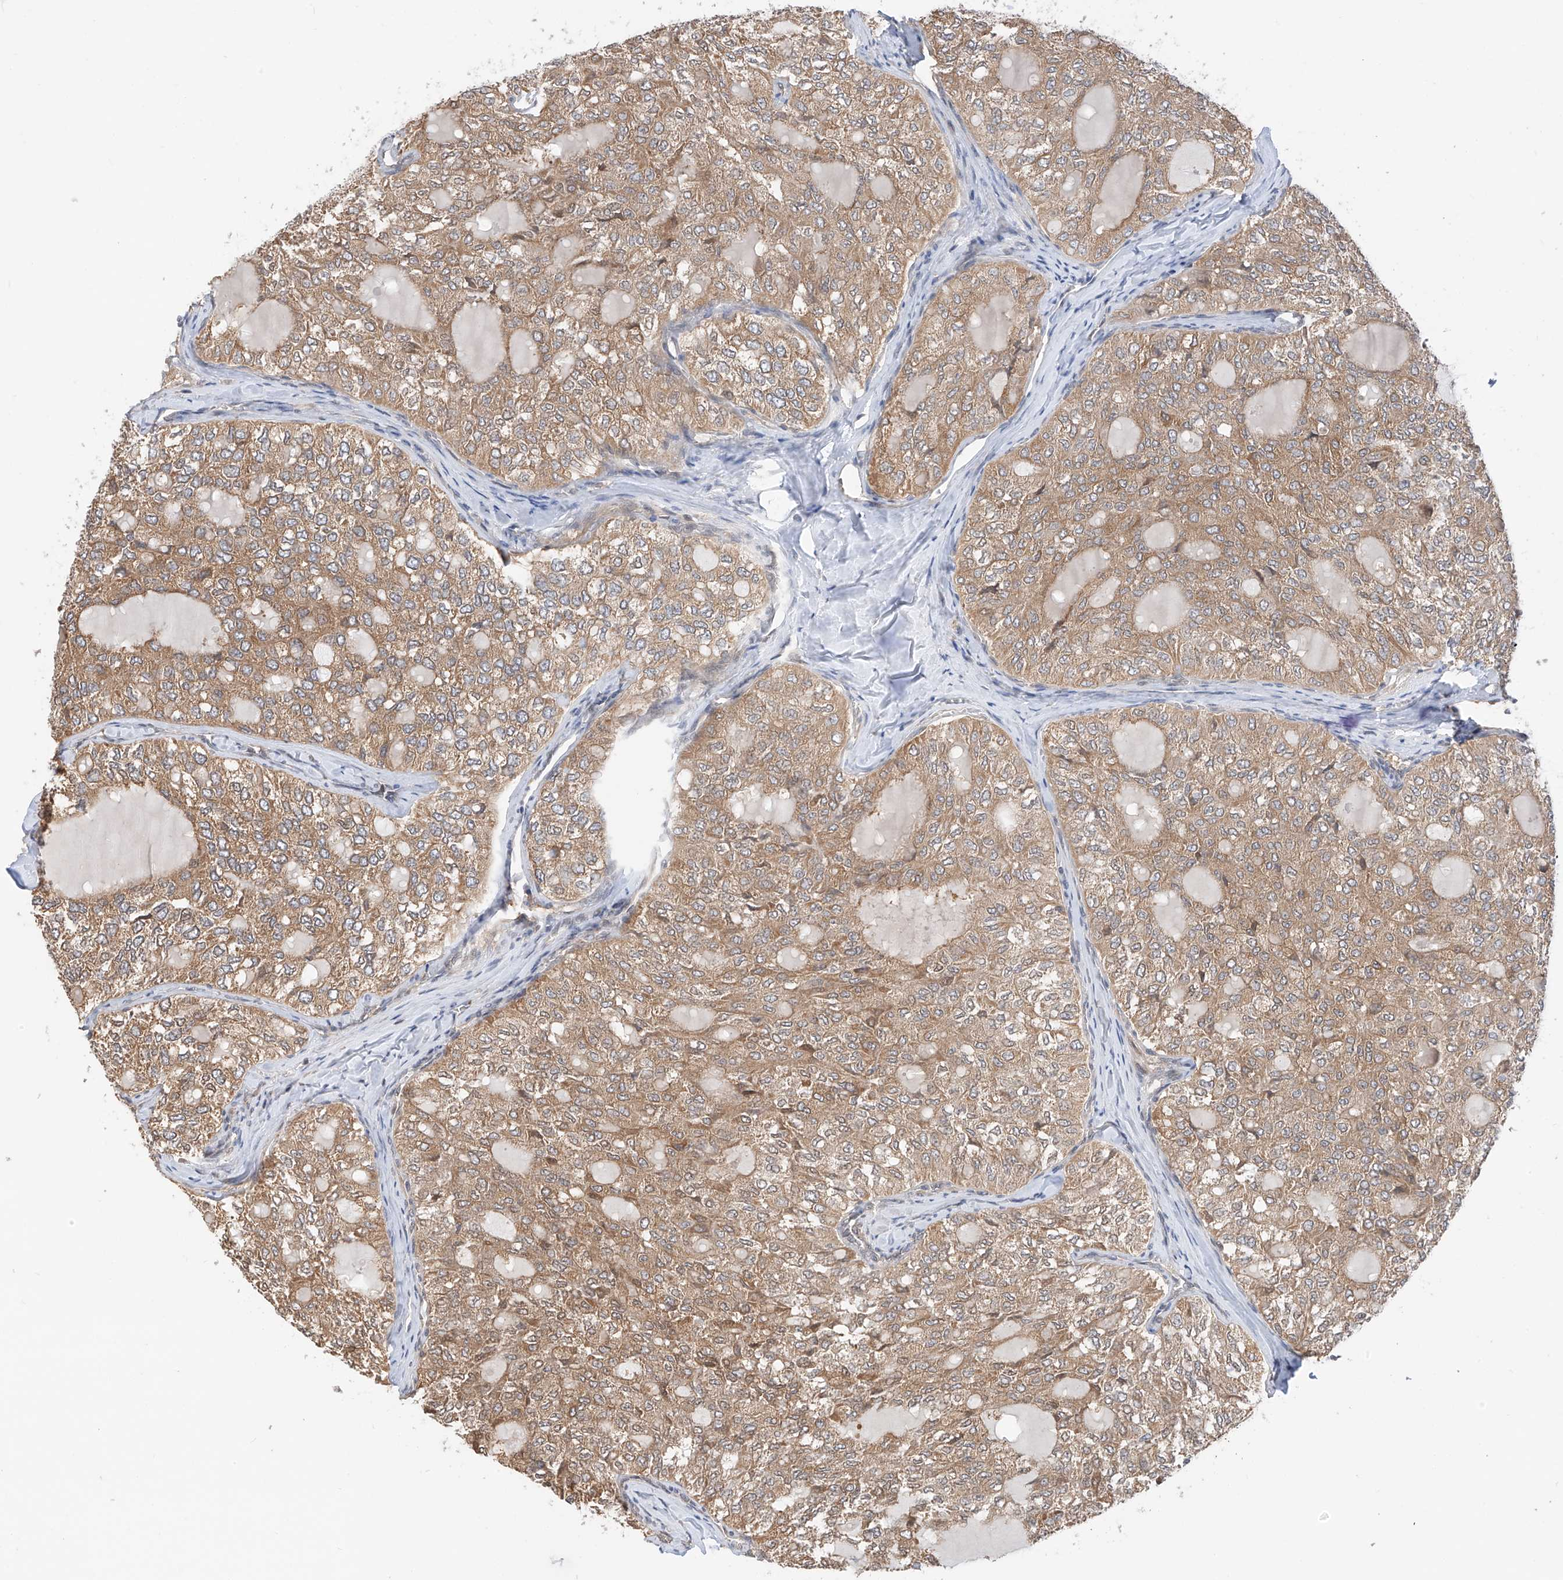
{"staining": {"intensity": "moderate", "quantity": ">75%", "location": "cytoplasmic/membranous"}, "tissue": "thyroid cancer", "cell_type": "Tumor cells", "image_type": "cancer", "snomed": [{"axis": "morphology", "description": "Follicular adenoma carcinoma, NOS"}, {"axis": "topography", "description": "Thyroid gland"}], "caption": "A micrograph of human thyroid follicular adenoma carcinoma stained for a protein exhibits moderate cytoplasmic/membranous brown staining in tumor cells.", "gene": "PPA2", "patient": {"sex": "male", "age": 75}}